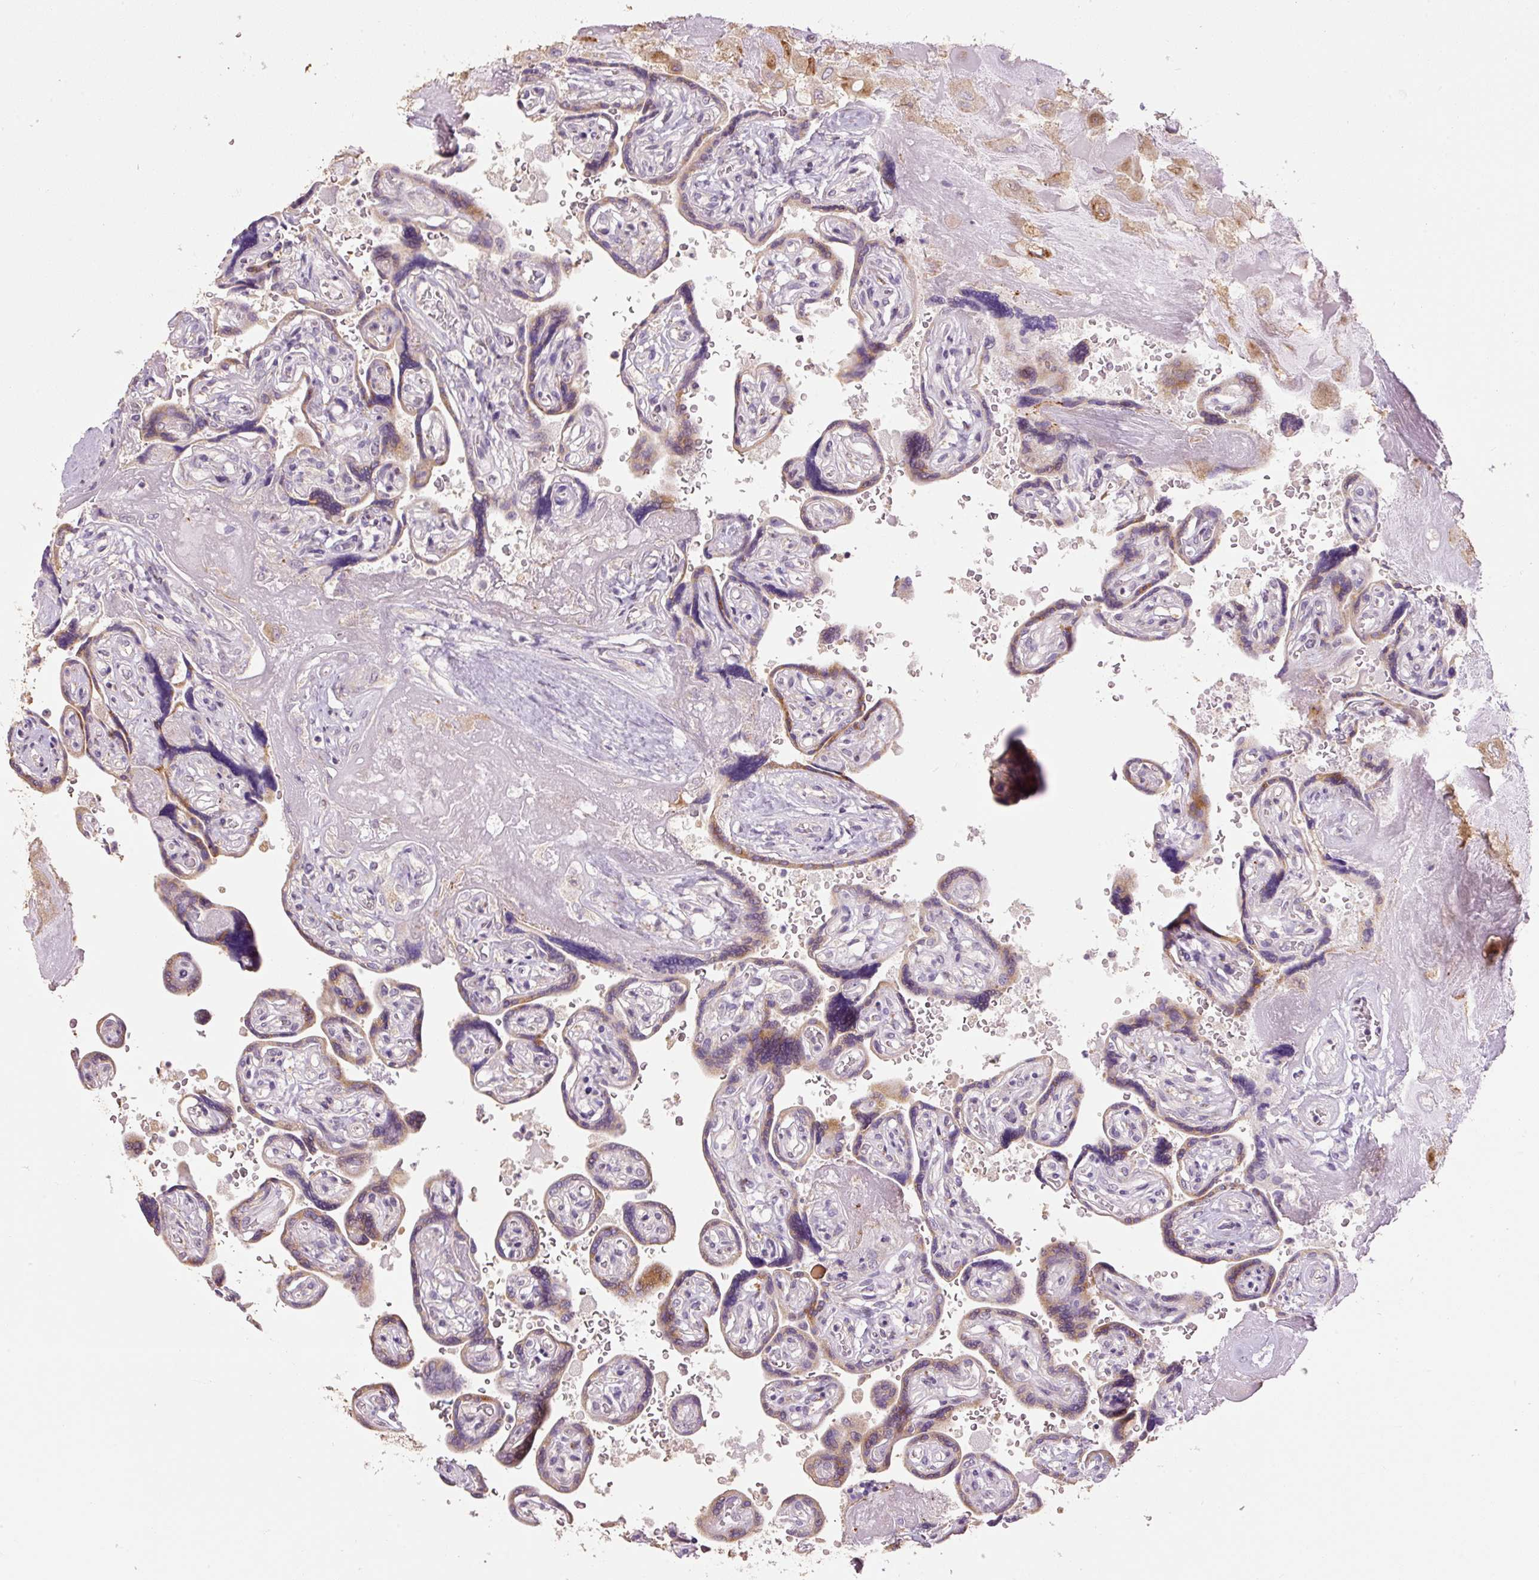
{"staining": {"intensity": "moderate", "quantity": ">75%", "location": "cytoplasmic/membranous"}, "tissue": "placenta", "cell_type": "Decidual cells", "image_type": "normal", "snomed": [{"axis": "morphology", "description": "Normal tissue, NOS"}, {"axis": "topography", "description": "Placenta"}], "caption": "Normal placenta demonstrates moderate cytoplasmic/membranous positivity in about >75% of decidual cells.", "gene": "HAX1", "patient": {"sex": "female", "age": 32}}